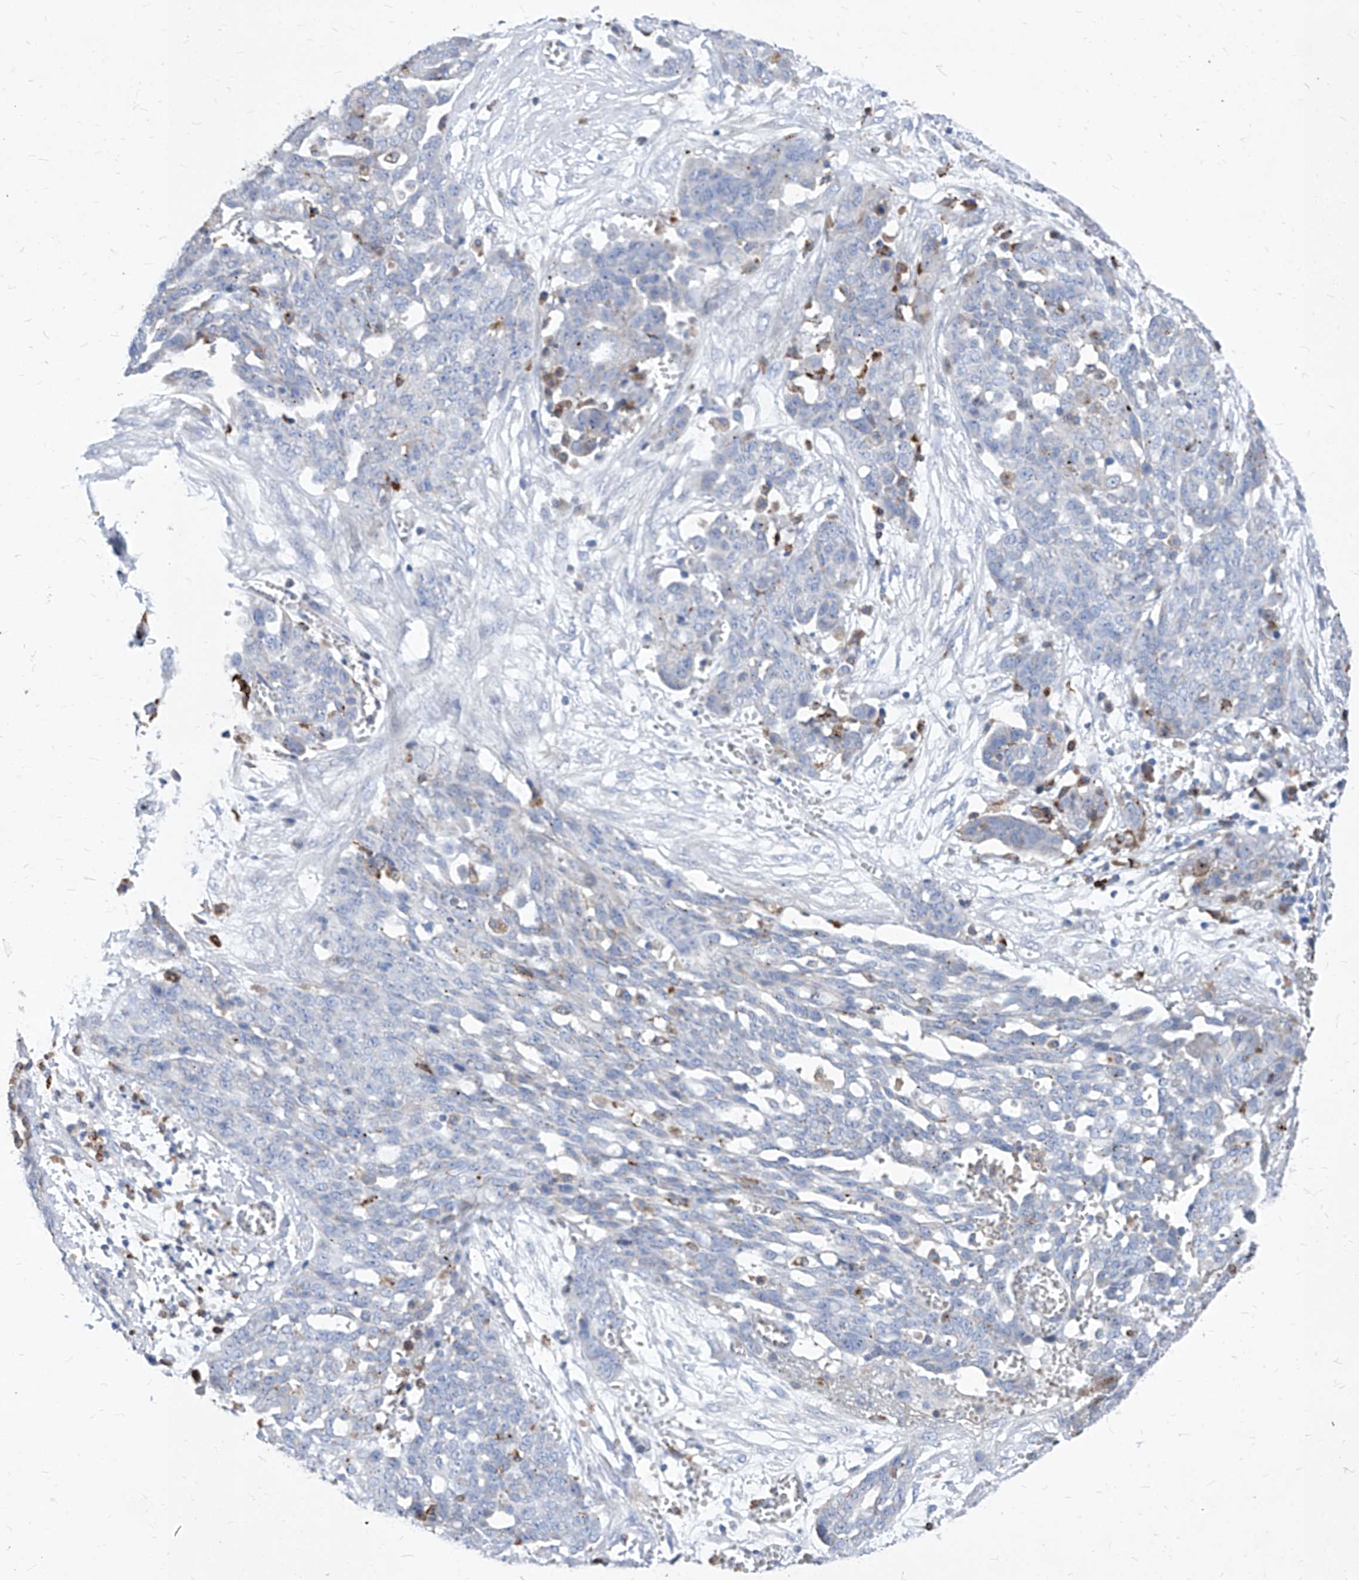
{"staining": {"intensity": "negative", "quantity": "none", "location": "none"}, "tissue": "ovarian cancer", "cell_type": "Tumor cells", "image_type": "cancer", "snomed": [{"axis": "morphology", "description": "Cystadenocarcinoma, serous, NOS"}, {"axis": "topography", "description": "Soft tissue"}, {"axis": "topography", "description": "Ovary"}], "caption": "This is a micrograph of IHC staining of serous cystadenocarcinoma (ovarian), which shows no expression in tumor cells.", "gene": "UBOX5", "patient": {"sex": "female", "age": 57}}